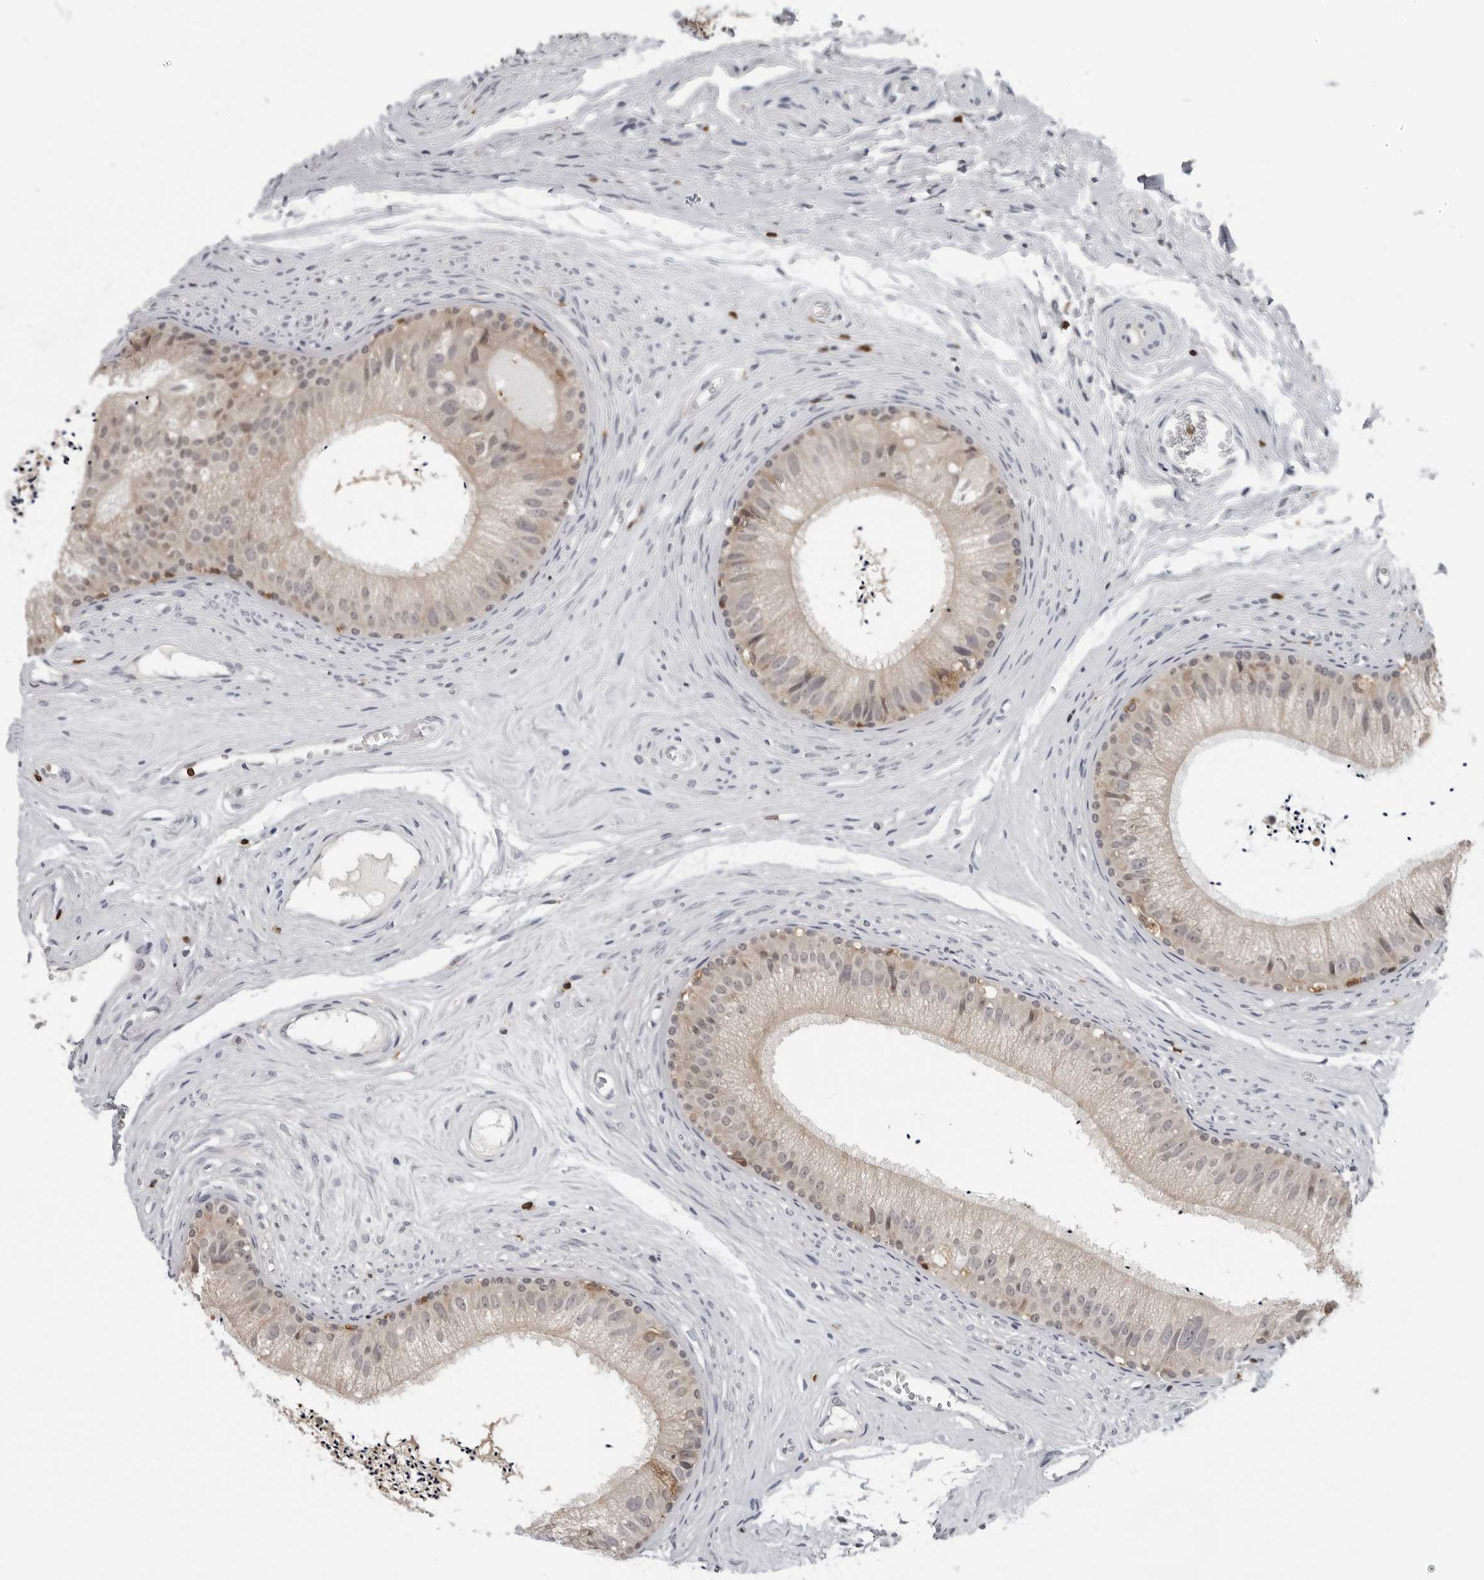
{"staining": {"intensity": "weak", "quantity": ">75%", "location": "cytoplasmic/membranous"}, "tissue": "epididymis", "cell_type": "Glandular cells", "image_type": "normal", "snomed": [{"axis": "morphology", "description": "Normal tissue, NOS"}, {"axis": "topography", "description": "Epididymis"}], "caption": "A photomicrograph of human epididymis stained for a protein demonstrates weak cytoplasmic/membranous brown staining in glandular cells. (Brightfield microscopy of DAB IHC at high magnification).", "gene": "HSPH1", "patient": {"sex": "male", "age": 56}}